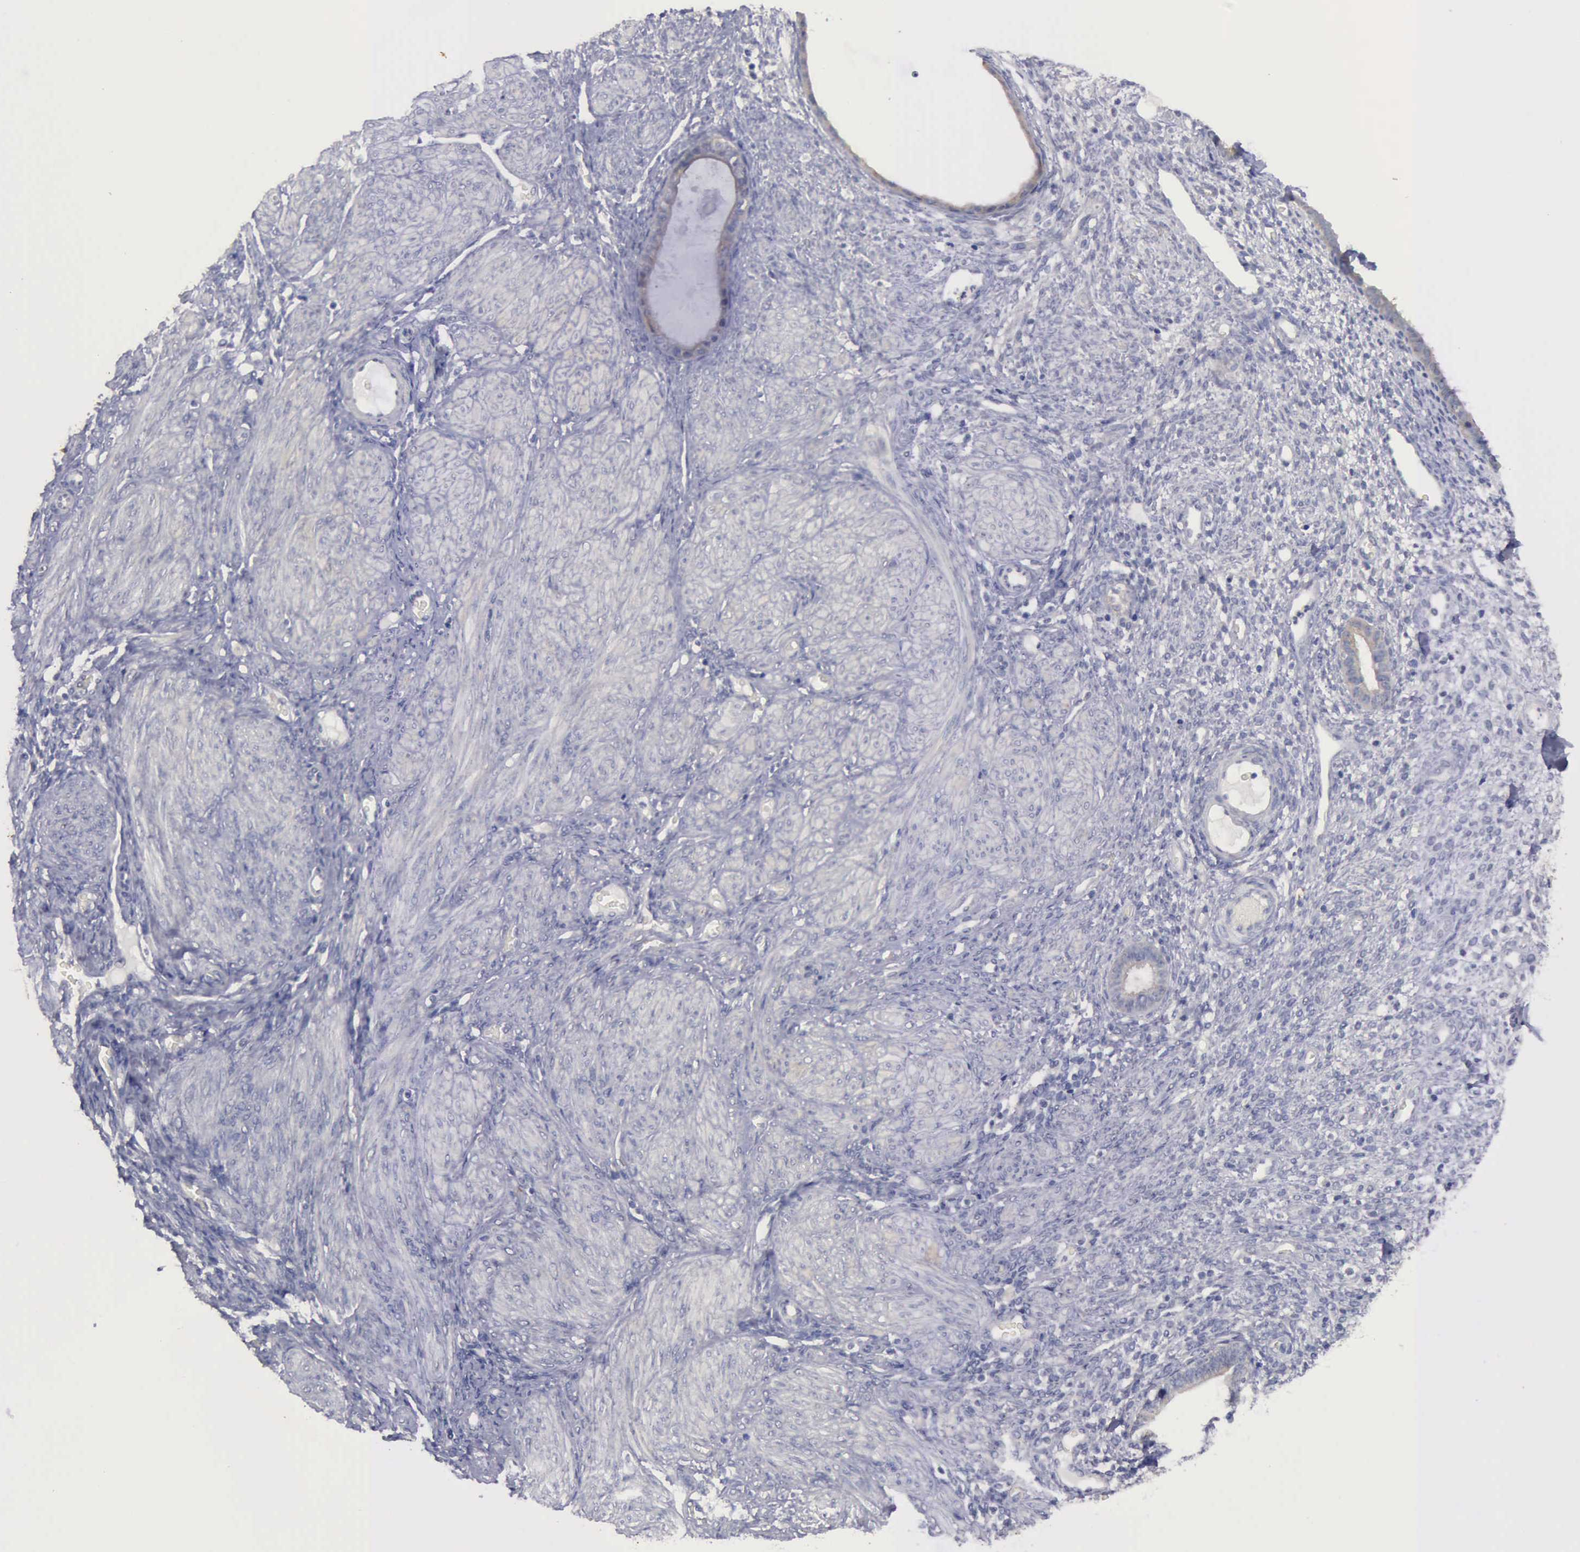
{"staining": {"intensity": "negative", "quantity": "none", "location": "none"}, "tissue": "endometrium", "cell_type": "Cells in endometrial stroma", "image_type": "normal", "snomed": [{"axis": "morphology", "description": "Normal tissue, NOS"}, {"axis": "topography", "description": "Endometrium"}], "caption": "IHC histopathology image of unremarkable endometrium stained for a protein (brown), which reveals no expression in cells in endometrial stroma. Brightfield microscopy of IHC stained with DAB (3,3'-diaminobenzidine) (brown) and hematoxylin (blue), captured at high magnification.", "gene": "PHKA1", "patient": {"sex": "female", "age": 72}}